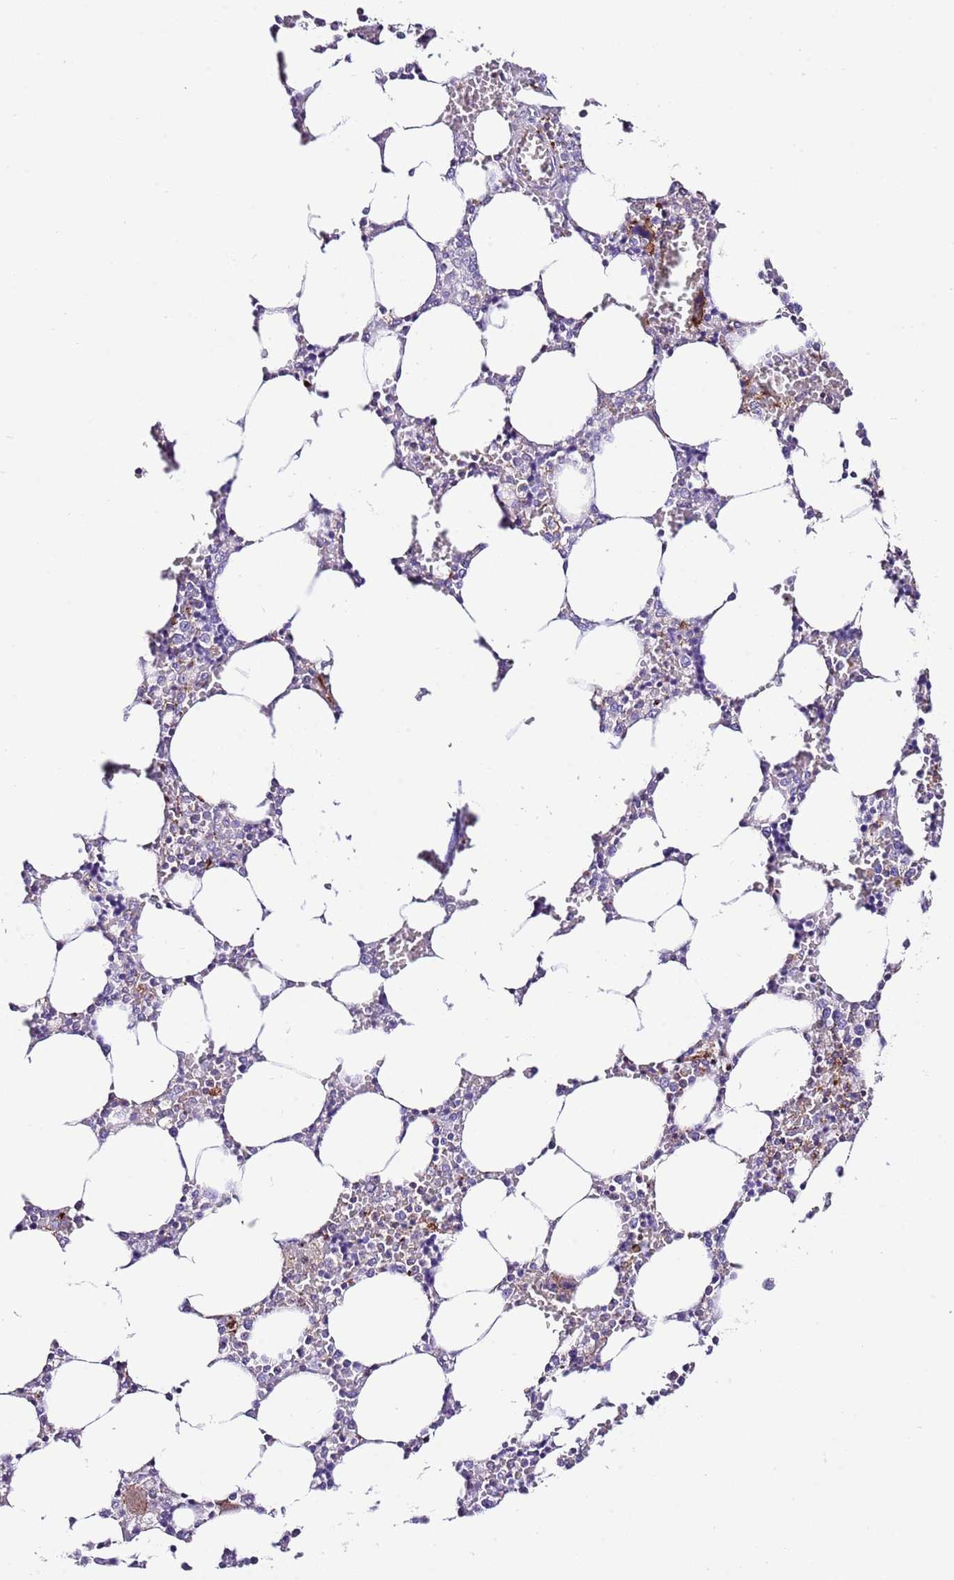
{"staining": {"intensity": "negative", "quantity": "none", "location": "none"}, "tissue": "bone marrow", "cell_type": "Hematopoietic cells", "image_type": "normal", "snomed": [{"axis": "morphology", "description": "Normal tissue, NOS"}, {"axis": "topography", "description": "Bone marrow"}], "caption": "IHC micrograph of normal bone marrow: human bone marrow stained with DAB demonstrates no significant protein staining in hematopoietic cells.", "gene": "ALDH3A1", "patient": {"sex": "male", "age": 64}}